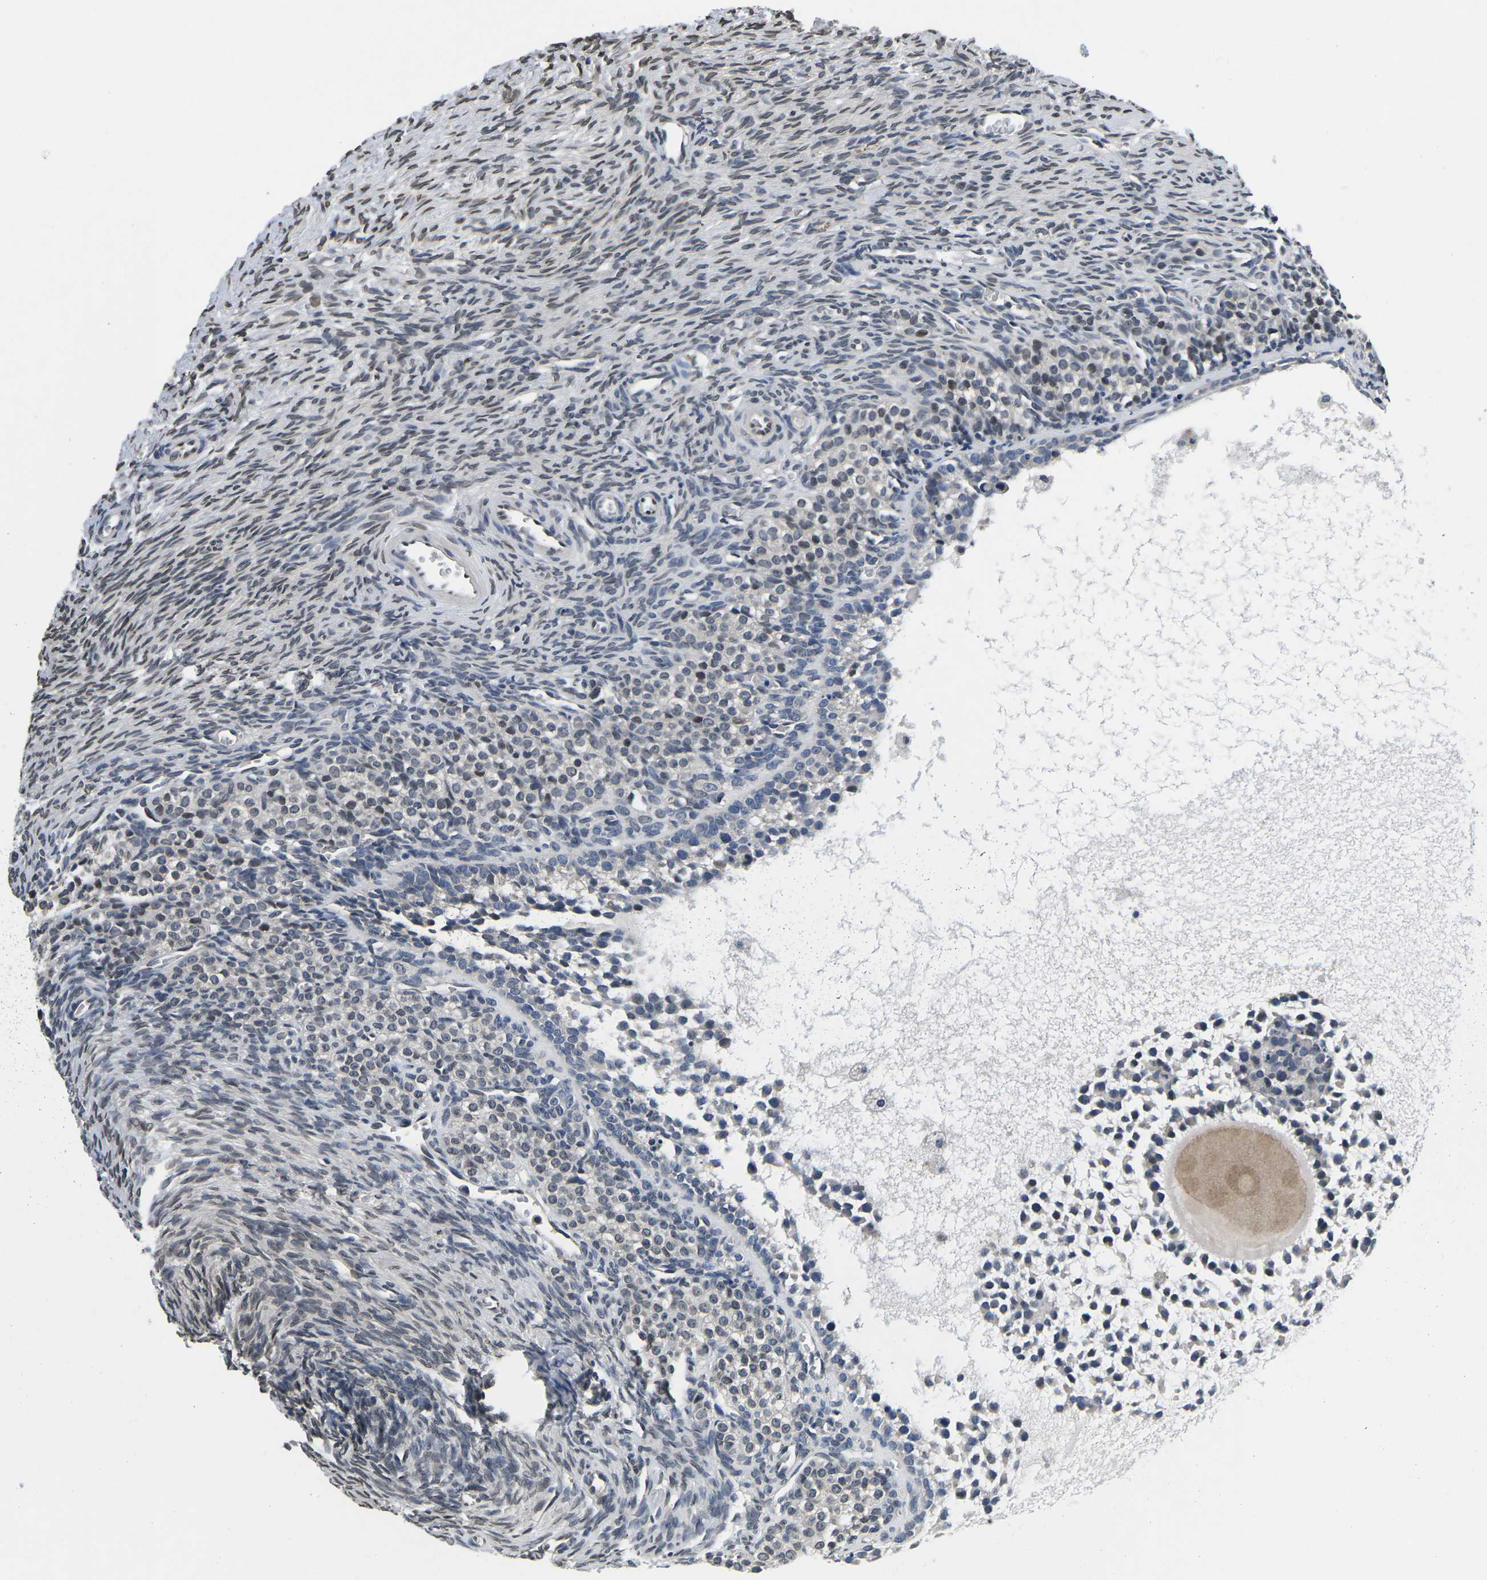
{"staining": {"intensity": "weak", "quantity": "<25%", "location": "cytoplasmic/membranous"}, "tissue": "ovary", "cell_type": "Follicle cells", "image_type": "normal", "snomed": [{"axis": "morphology", "description": "Normal tissue, NOS"}, {"axis": "topography", "description": "Ovary"}], "caption": "Immunohistochemistry of normal human ovary shows no positivity in follicle cells.", "gene": "SNX10", "patient": {"sex": "female", "age": 27}}